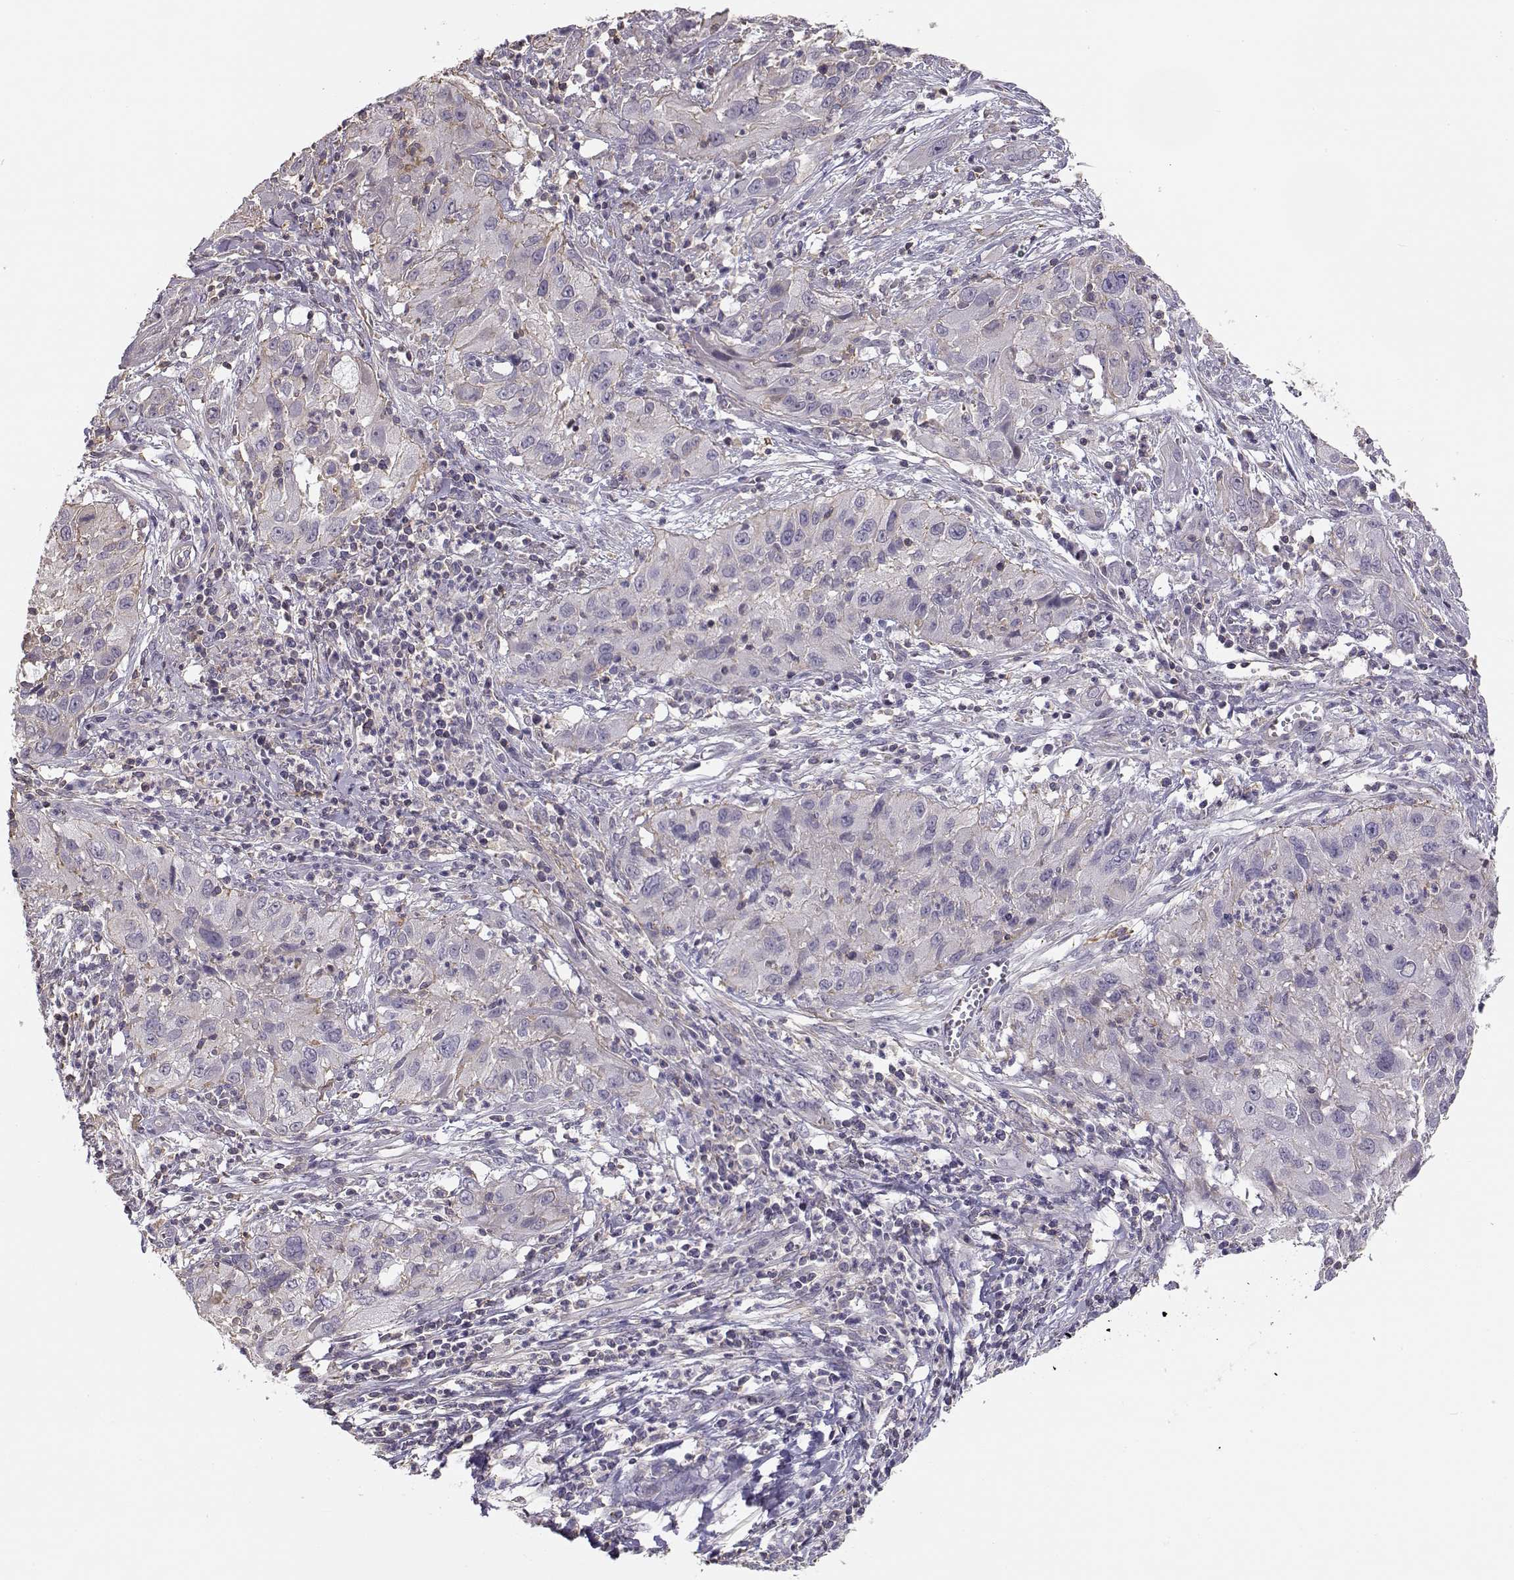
{"staining": {"intensity": "weak", "quantity": "<25%", "location": "cytoplasmic/membranous"}, "tissue": "cervical cancer", "cell_type": "Tumor cells", "image_type": "cancer", "snomed": [{"axis": "morphology", "description": "Squamous cell carcinoma, NOS"}, {"axis": "topography", "description": "Cervix"}], "caption": "The image displays no staining of tumor cells in cervical cancer.", "gene": "DAPL1", "patient": {"sex": "female", "age": 32}}